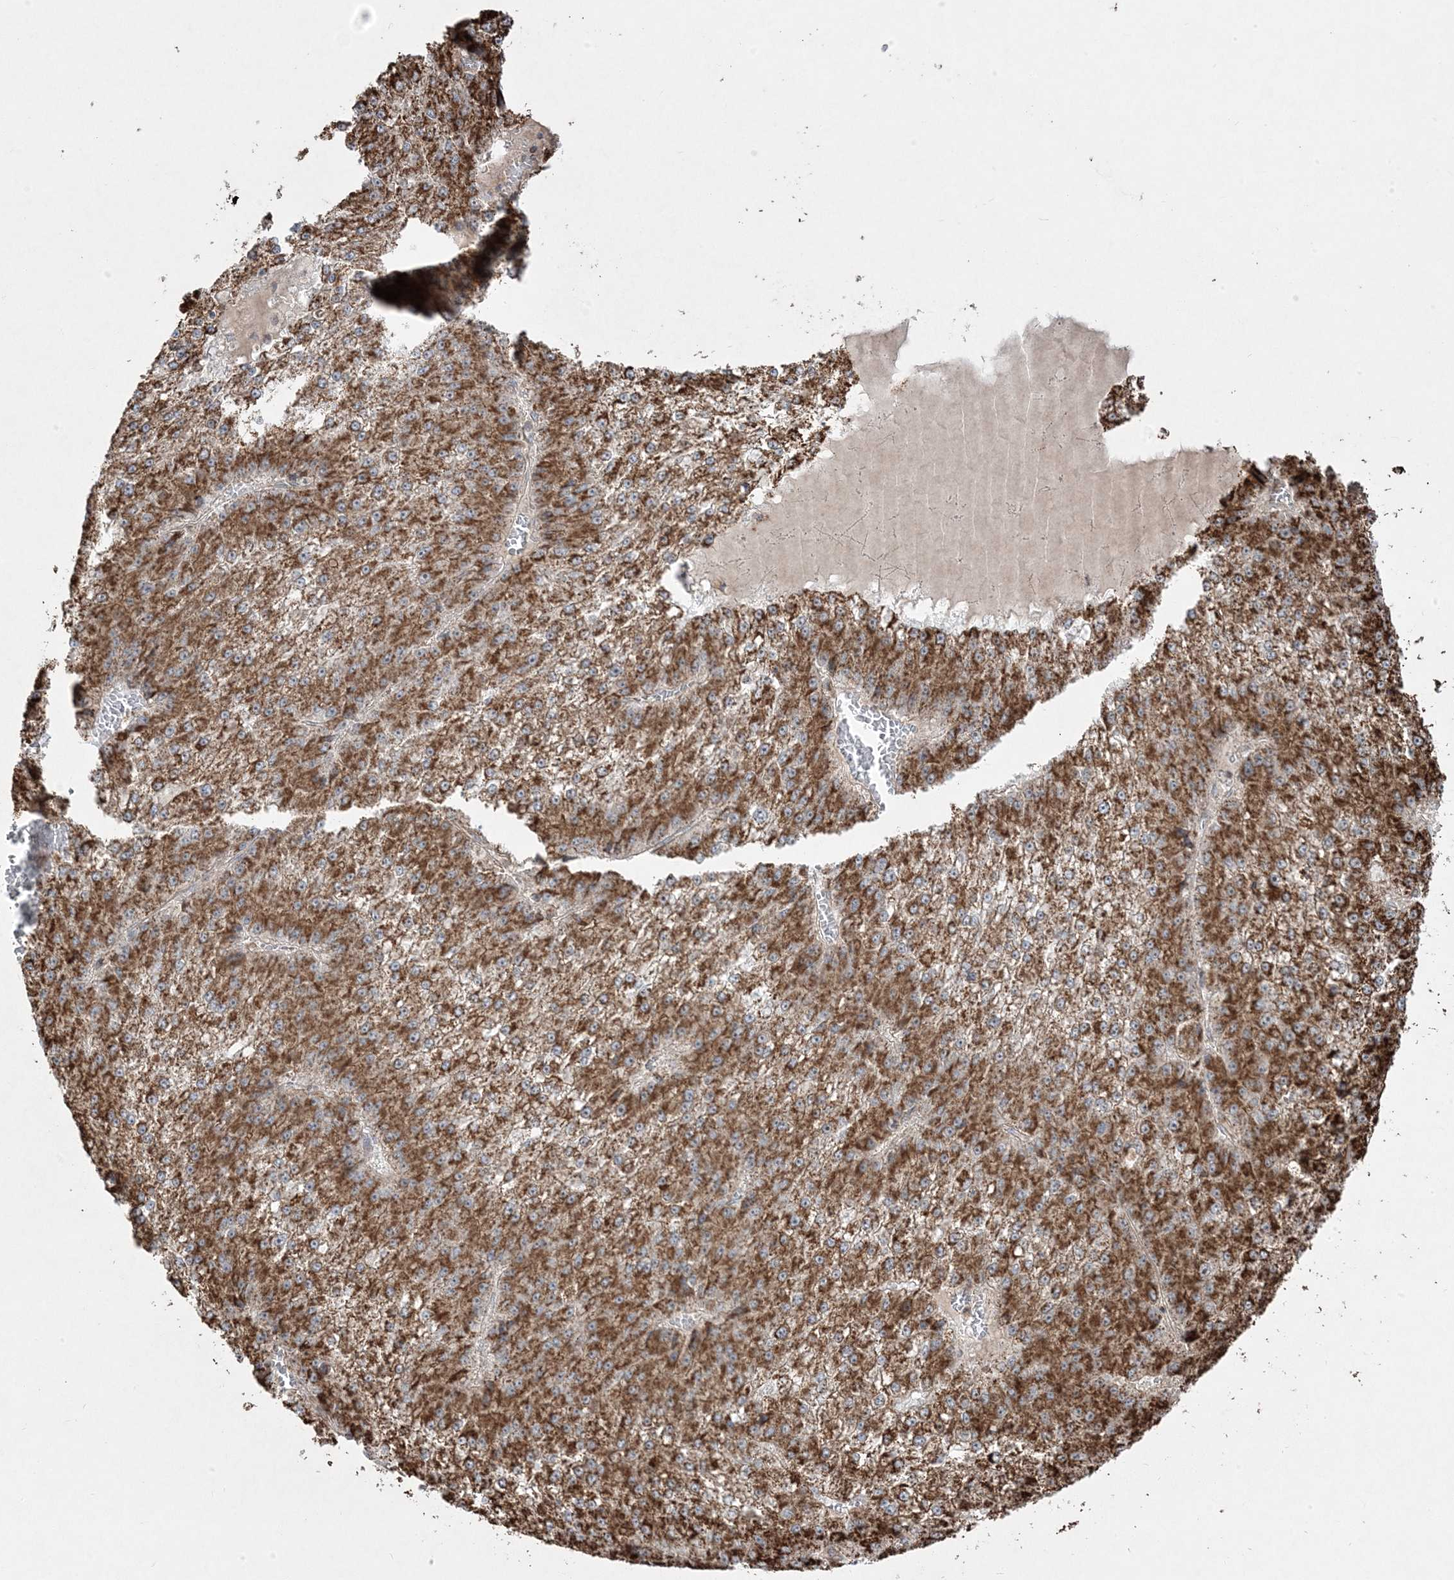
{"staining": {"intensity": "strong", "quantity": ">75%", "location": "cytoplasmic/membranous"}, "tissue": "liver cancer", "cell_type": "Tumor cells", "image_type": "cancer", "snomed": [{"axis": "morphology", "description": "Carcinoma, Hepatocellular, NOS"}, {"axis": "topography", "description": "Liver"}], "caption": "The photomicrograph exhibits staining of liver hepatocellular carcinoma, revealing strong cytoplasmic/membranous protein positivity (brown color) within tumor cells.", "gene": "CLUAP1", "patient": {"sex": "female", "age": 73}}